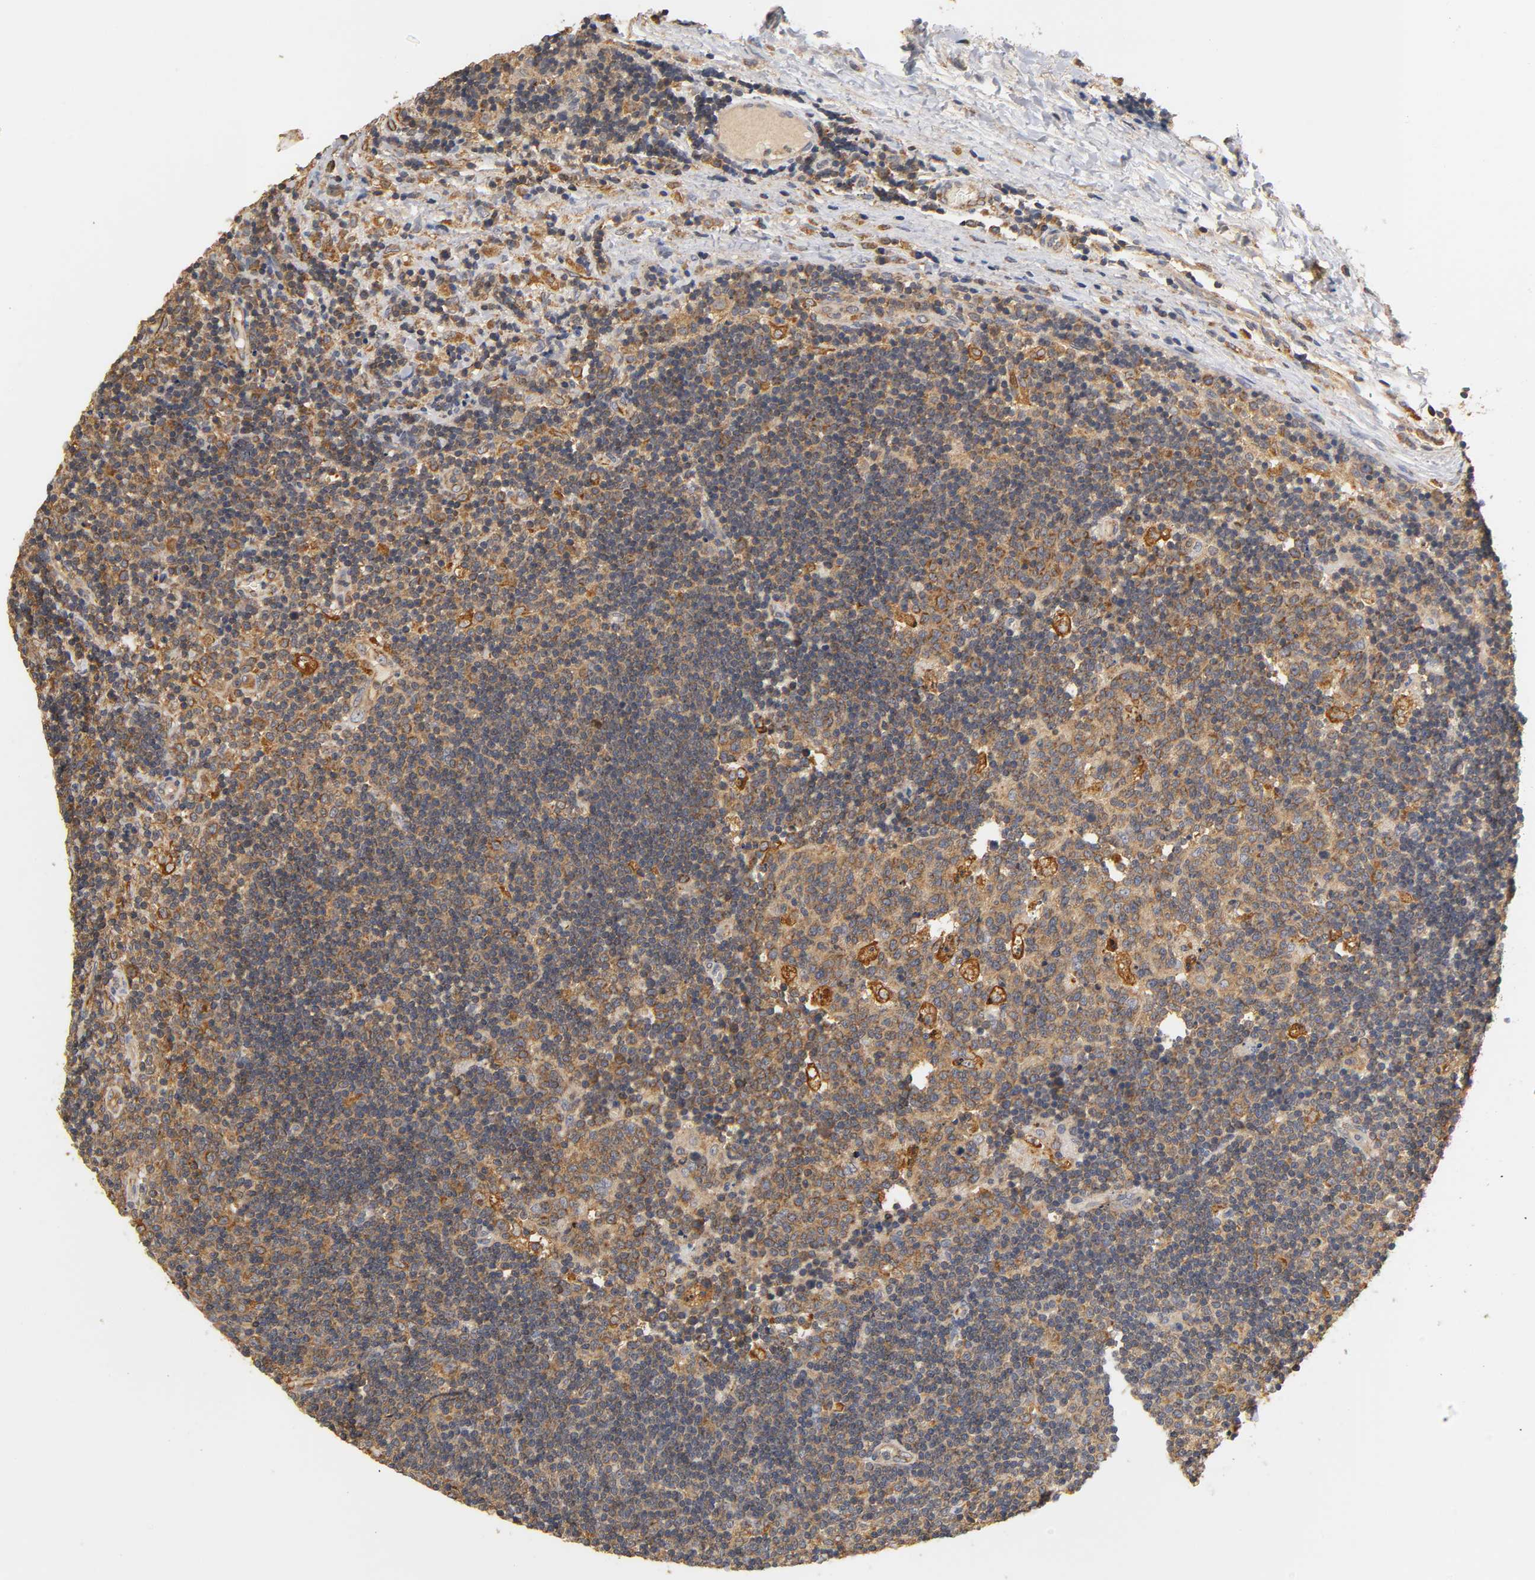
{"staining": {"intensity": "strong", "quantity": ">75%", "location": "cytoplasmic/membranous"}, "tissue": "lymph node", "cell_type": "Germinal center cells", "image_type": "normal", "snomed": [{"axis": "morphology", "description": "Normal tissue, NOS"}, {"axis": "topography", "description": "Lymph node"}, {"axis": "topography", "description": "Salivary gland"}], "caption": "Immunohistochemical staining of benign lymph node demonstrates strong cytoplasmic/membranous protein staining in about >75% of germinal center cells. Using DAB (brown) and hematoxylin (blue) stains, captured at high magnification using brightfield microscopy.", "gene": "SCAP", "patient": {"sex": "male", "age": 8}}